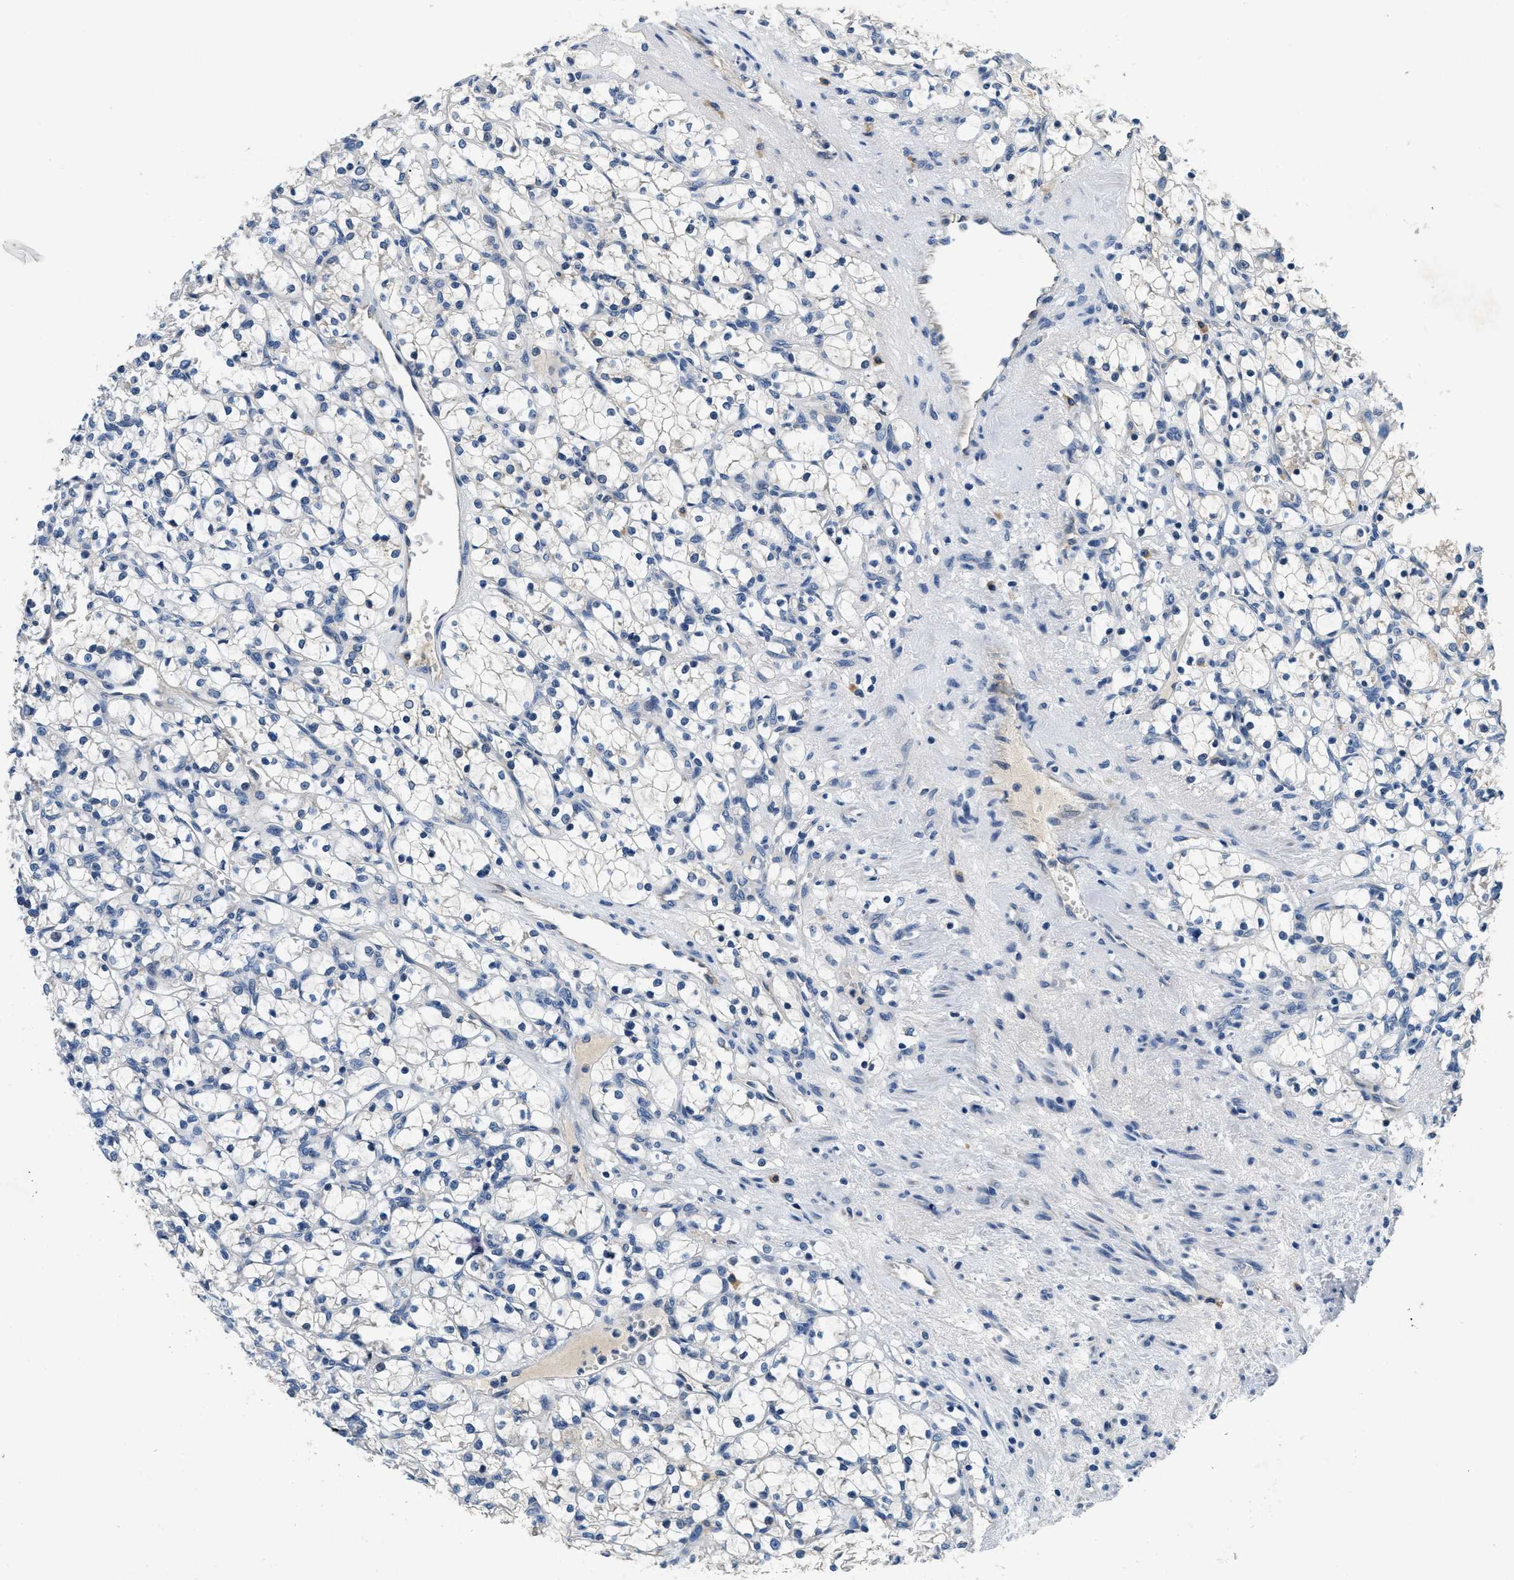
{"staining": {"intensity": "weak", "quantity": "<25%", "location": "cytoplasmic/membranous"}, "tissue": "renal cancer", "cell_type": "Tumor cells", "image_type": "cancer", "snomed": [{"axis": "morphology", "description": "Adenocarcinoma, NOS"}, {"axis": "topography", "description": "Kidney"}], "caption": "High power microscopy image of an immunohistochemistry (IHC) histopathology image of renal cancer, revealing no significant expression in tumor cells.", "gene": "ALDH3A2", "patient": {"sex": "female", "age": 69}}